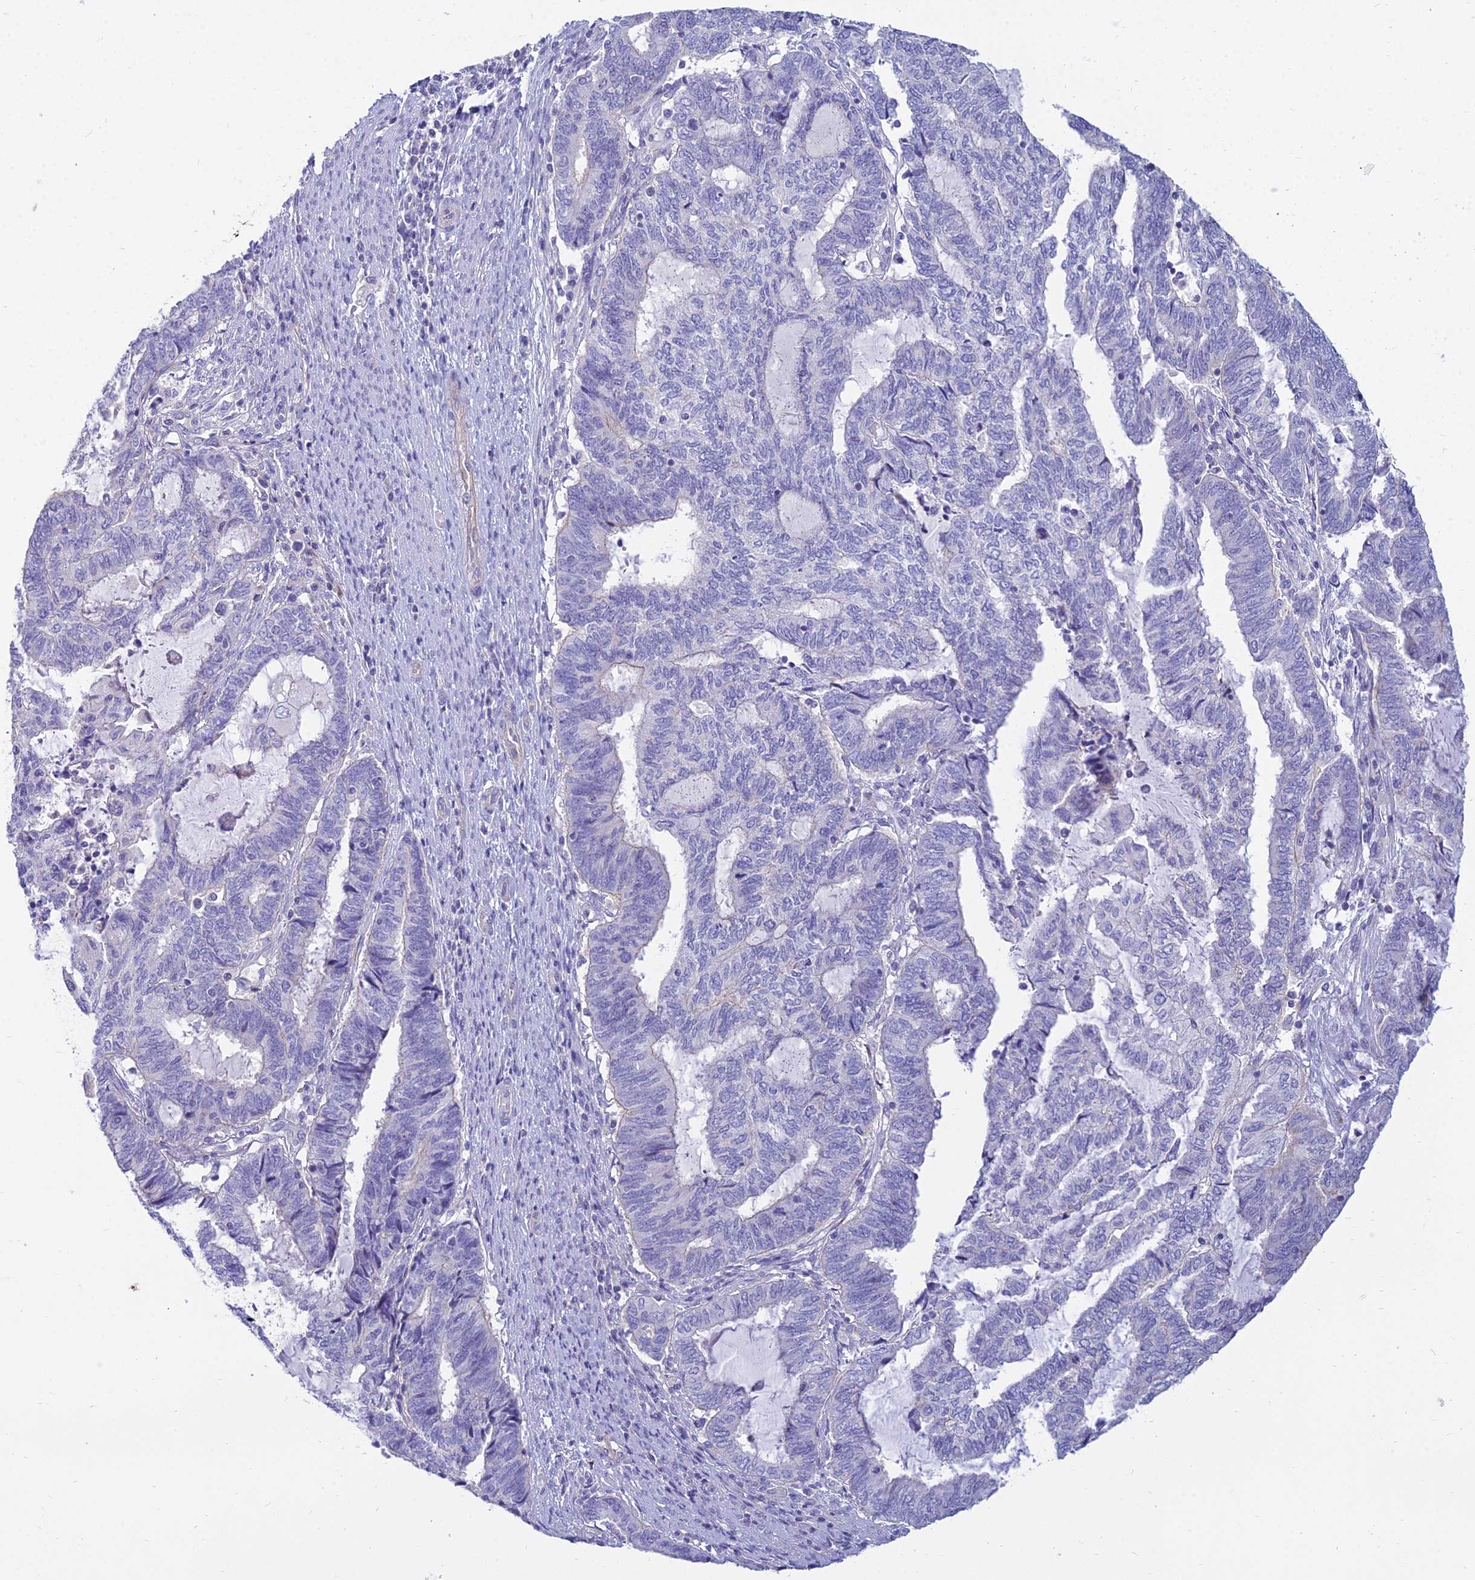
{"staining": {"intensity": "negative", "quantity": "none", "location": "none"}, "tissue": "endometrial cancer", "cell_type": "Tumor cells", "image_type": "cancer", "snomed": [{"axis": "morphology", "description": "Adenocarcinoma, NOS"}, {"axis": "topography", "description": "Uterus"}, {"axis": "topography", "description": "Endometrium"}], "caption": "The photomicrograph reveals no staining of tumor cells in endometrial cancer (adenocarcinoma). (Stains: DAB (3,3'-diaminobenzidine) immunohistochemistry with hematoxylin counter stain, Microscopy: brightfield microscopy at high magnification).", "gene": "SMIM24", "patient": {"sex": "female", "age": 70}}